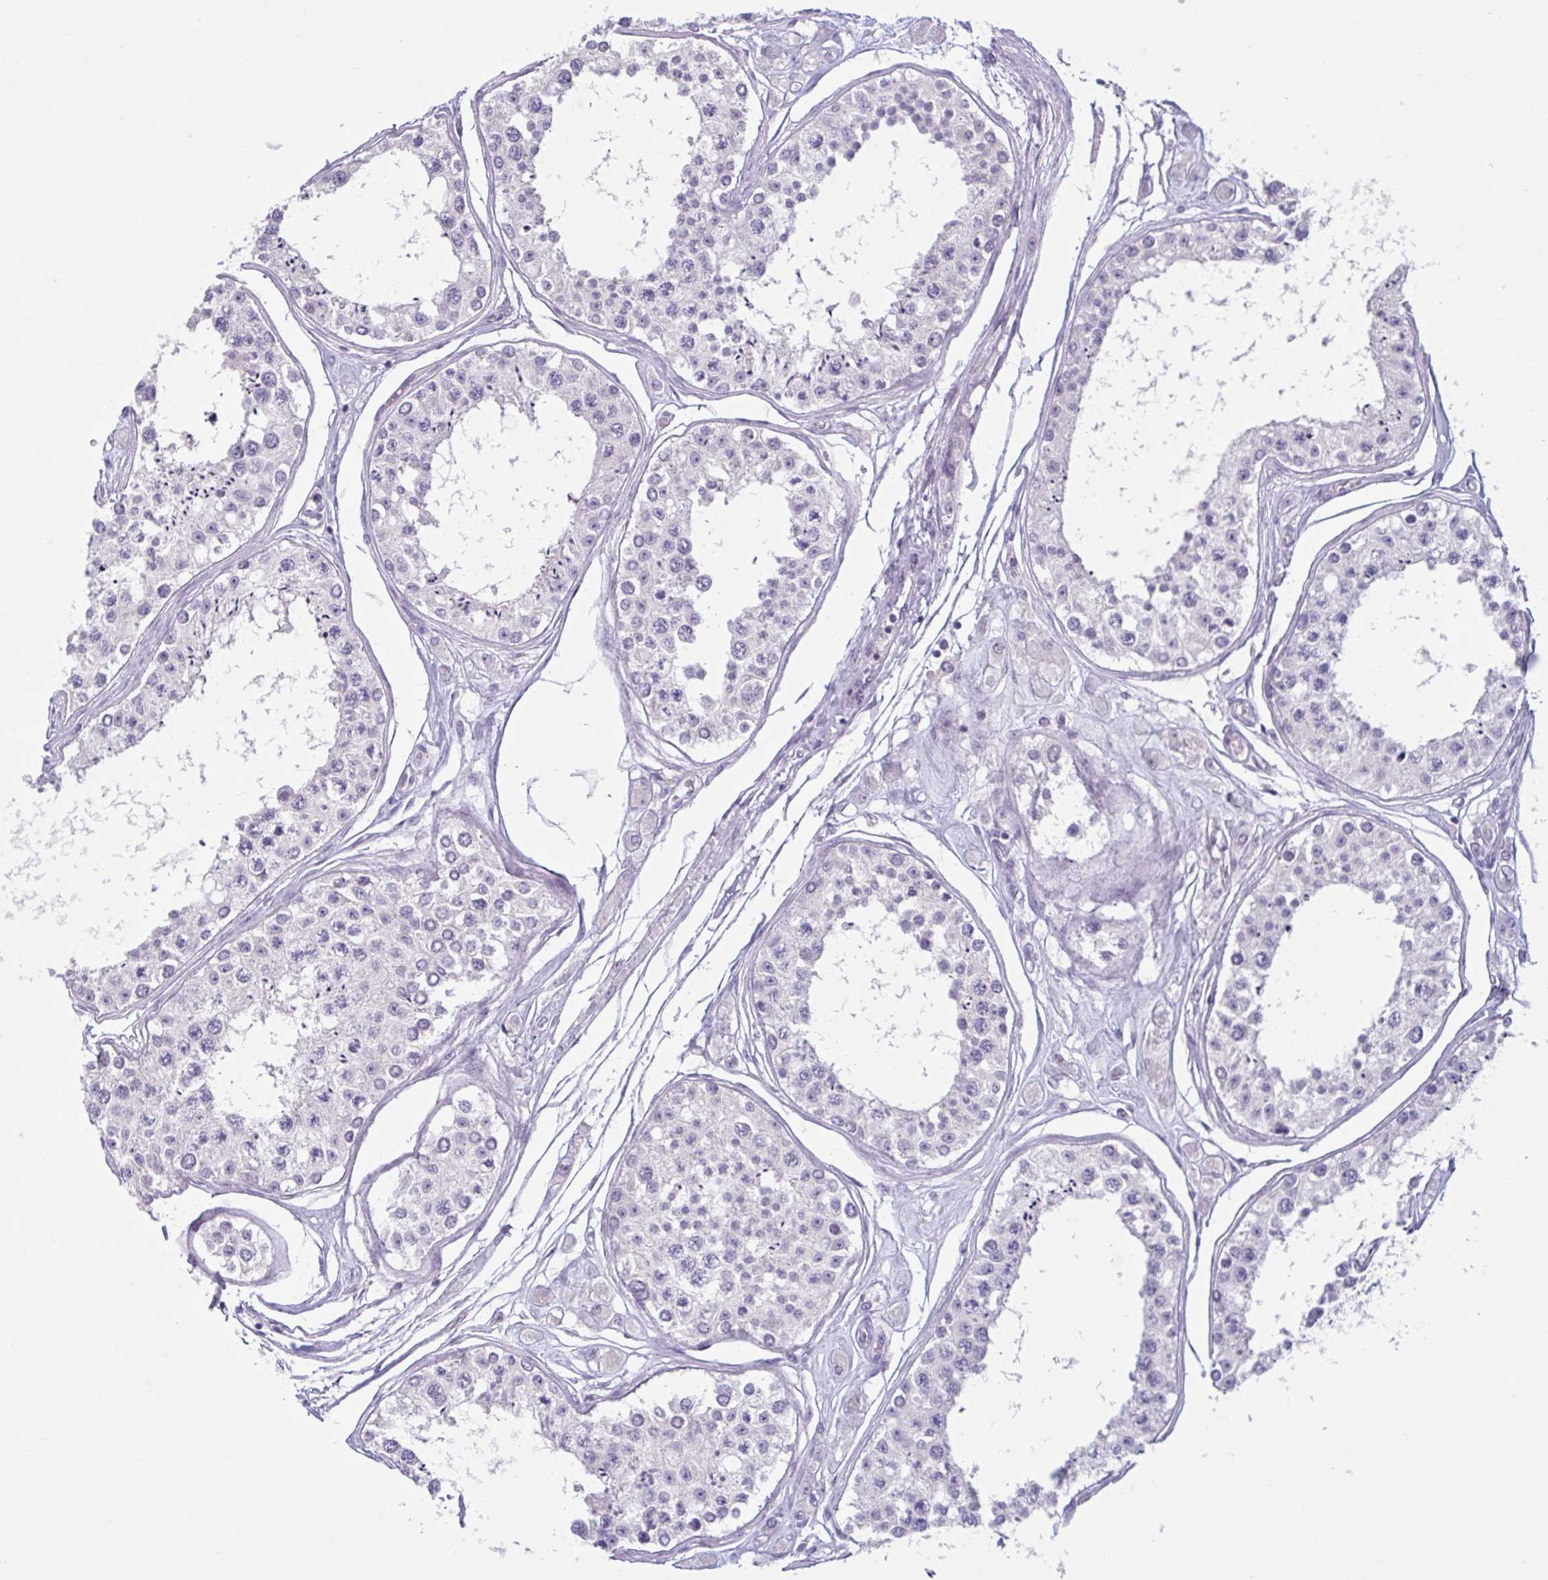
{"staining": {"intensity": "weak", "quantity": "<25%", "location": "nuclear"}, "tissue": "testis", "cell_type": "Cells in seminiferous ducts", "image_type": "normal", "snomed": [{"axis": "morphology", "description": "Normal tissue, NOS"}, {"axis": "topography", "description": "Testis"}], "caption": "Testis stained for a protein using immunohistochemistry (IHC) exhibits no positivity cells in seminiferous ducts.", "gene": "FAM153A", "patient": {"sex": "male", "age": 25}}